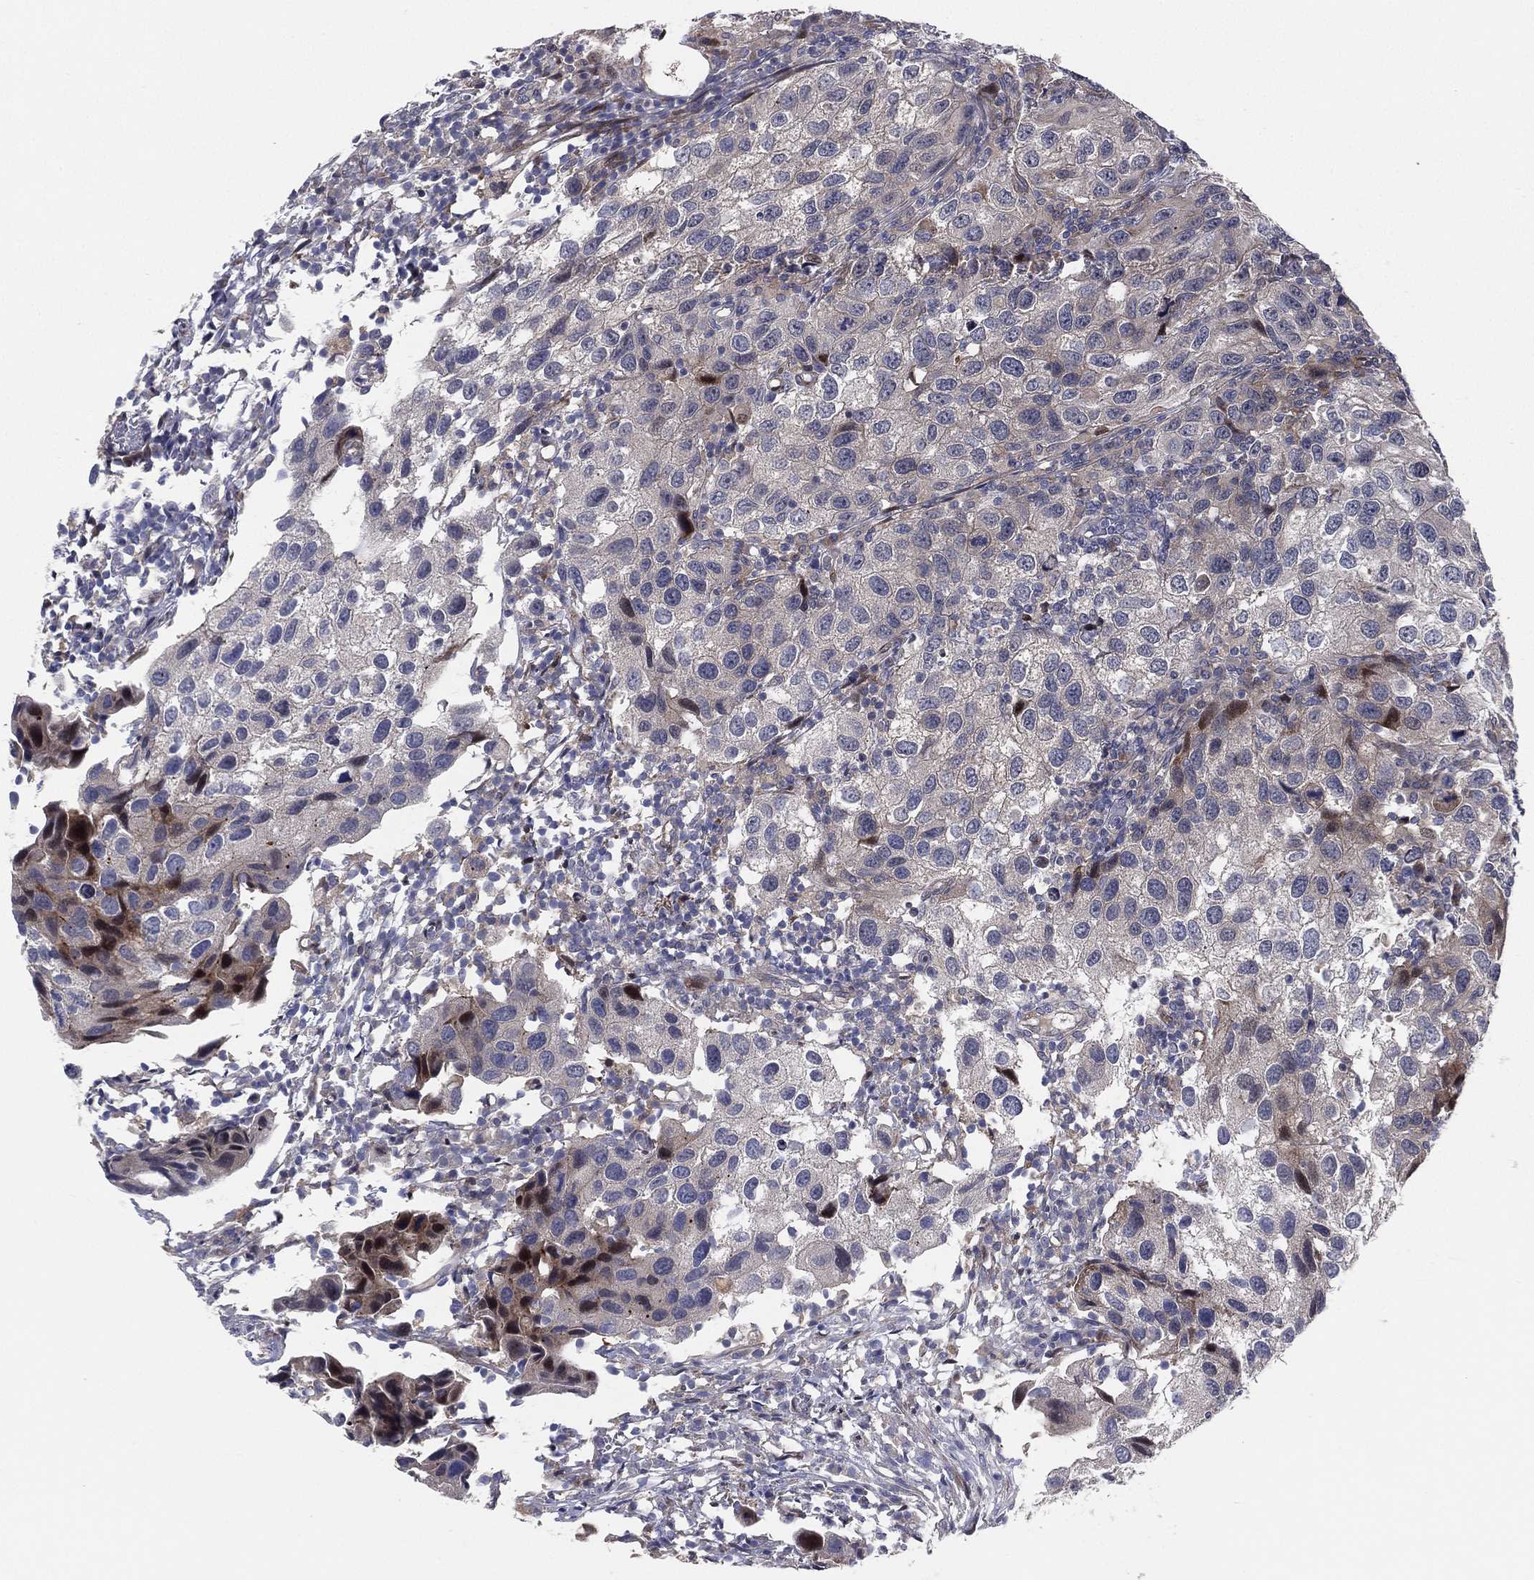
{"staining": {"intensity": "negative", "quantity": "none", "location": "none"}, "tissue": "urothelial cancer", "cell_type": "Tumor cells", "image_type": "cancer", "snomed": [{"axis": "morphology", "description": "Urothelial carcinoma, High grade"}, {"axis": "topography", "description": "Urinary bladder"}], "caption": "DAB (3,3'-diaminobenzidine) immunohistochemical staining of urothelial carcinoma (high-grade) shows no significant staining in tumor cells.", "gene": "UTP14A", "patient": {"sex": "male", "age": 79}}